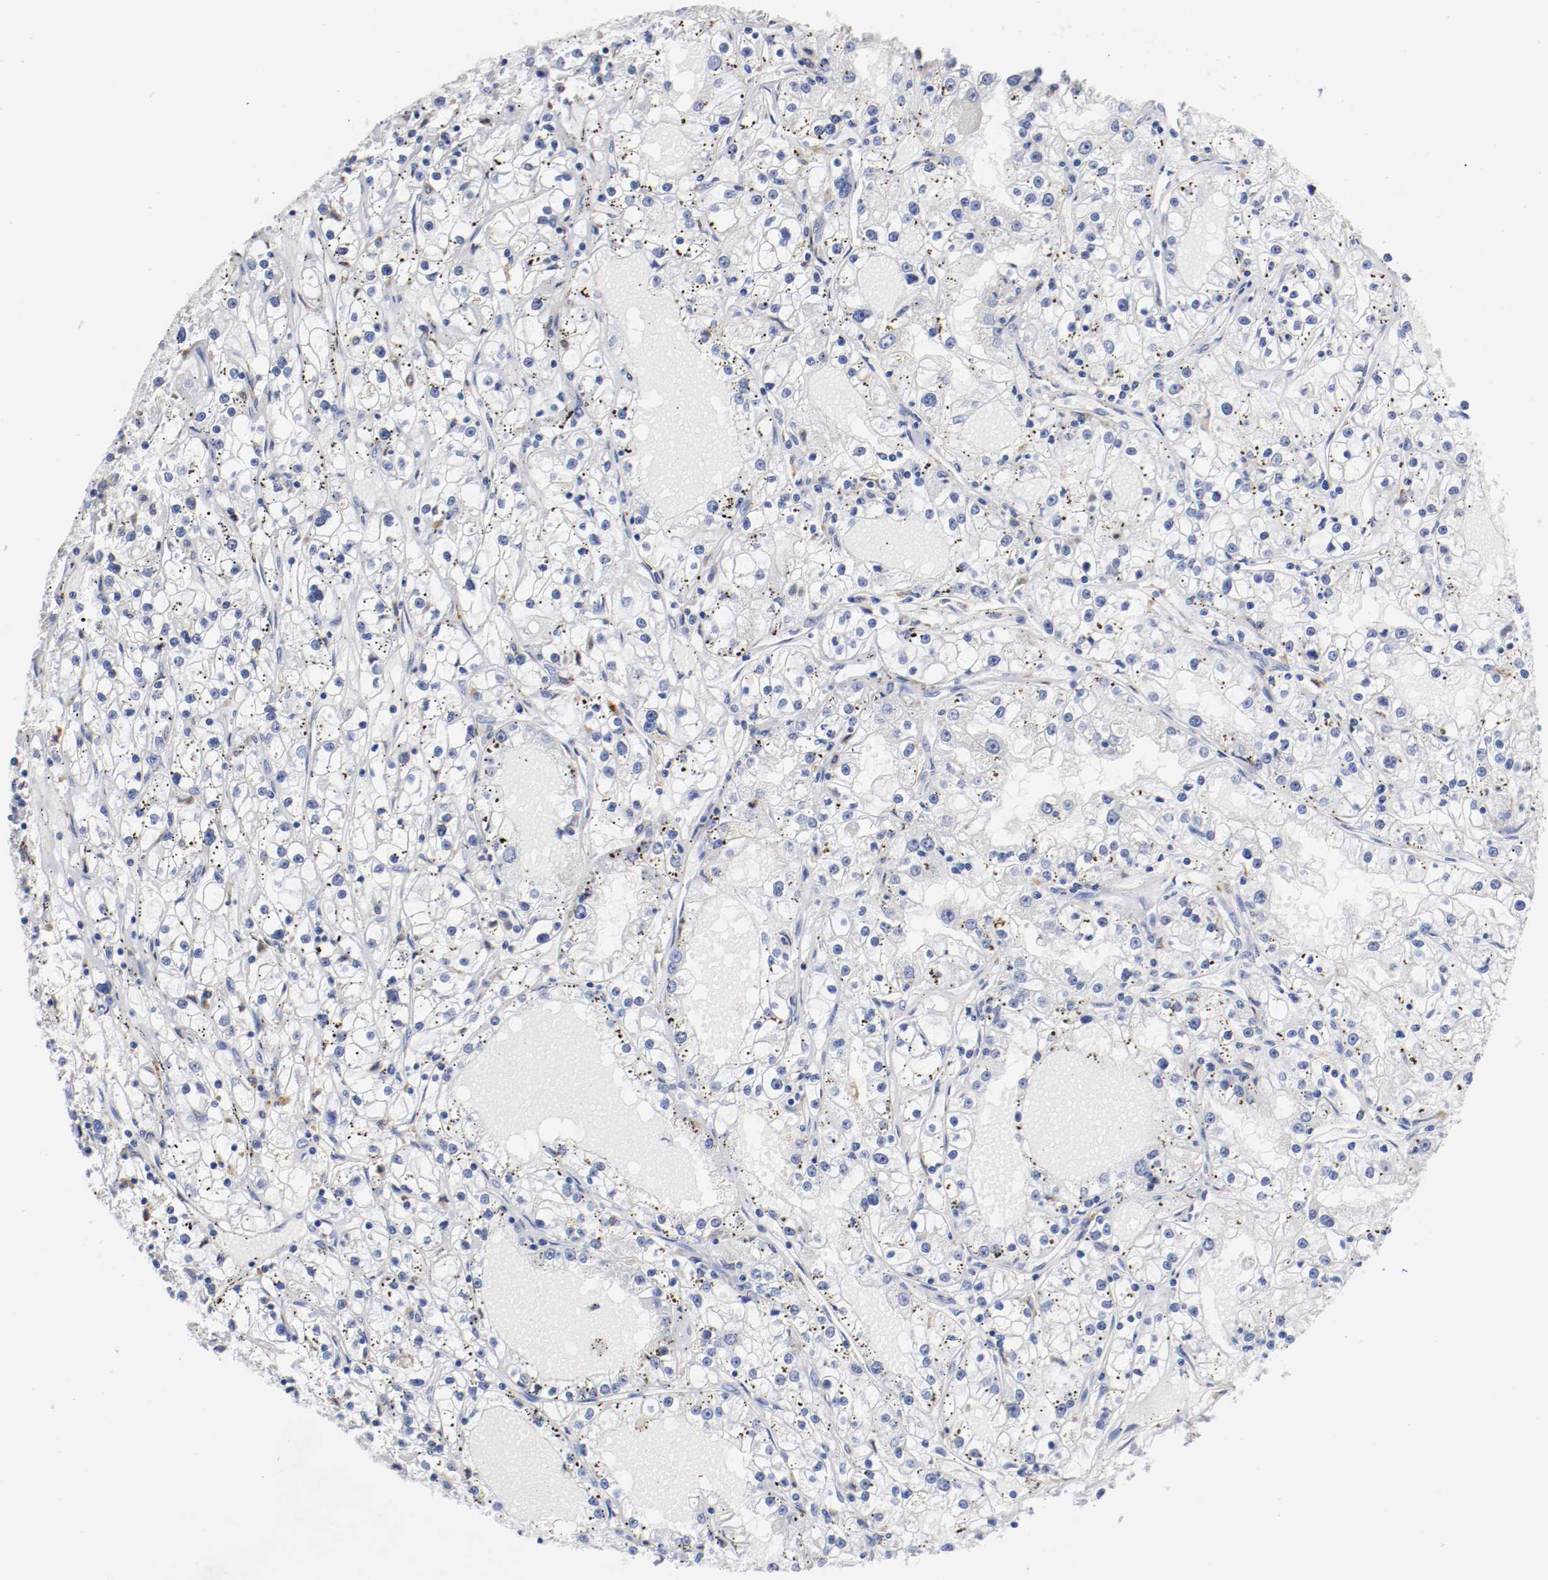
{"staining": {"intensity": "negative", "quantity": "none", "location": "none"}, "tissue": "renal cancer", "cell_type": "Tumor cells", "image_type": "cancer", "snomed": [{"axis": "morphology", "description": "Adenocarcinoma, NOS"}, {"axis": "topography", "description": "Kidney"}], "caption": "Tumor cells are negative for brown protein staining in renal cancer.", "gene": "FGFBP1", "patient": {"sex": "male", "age": 56}}